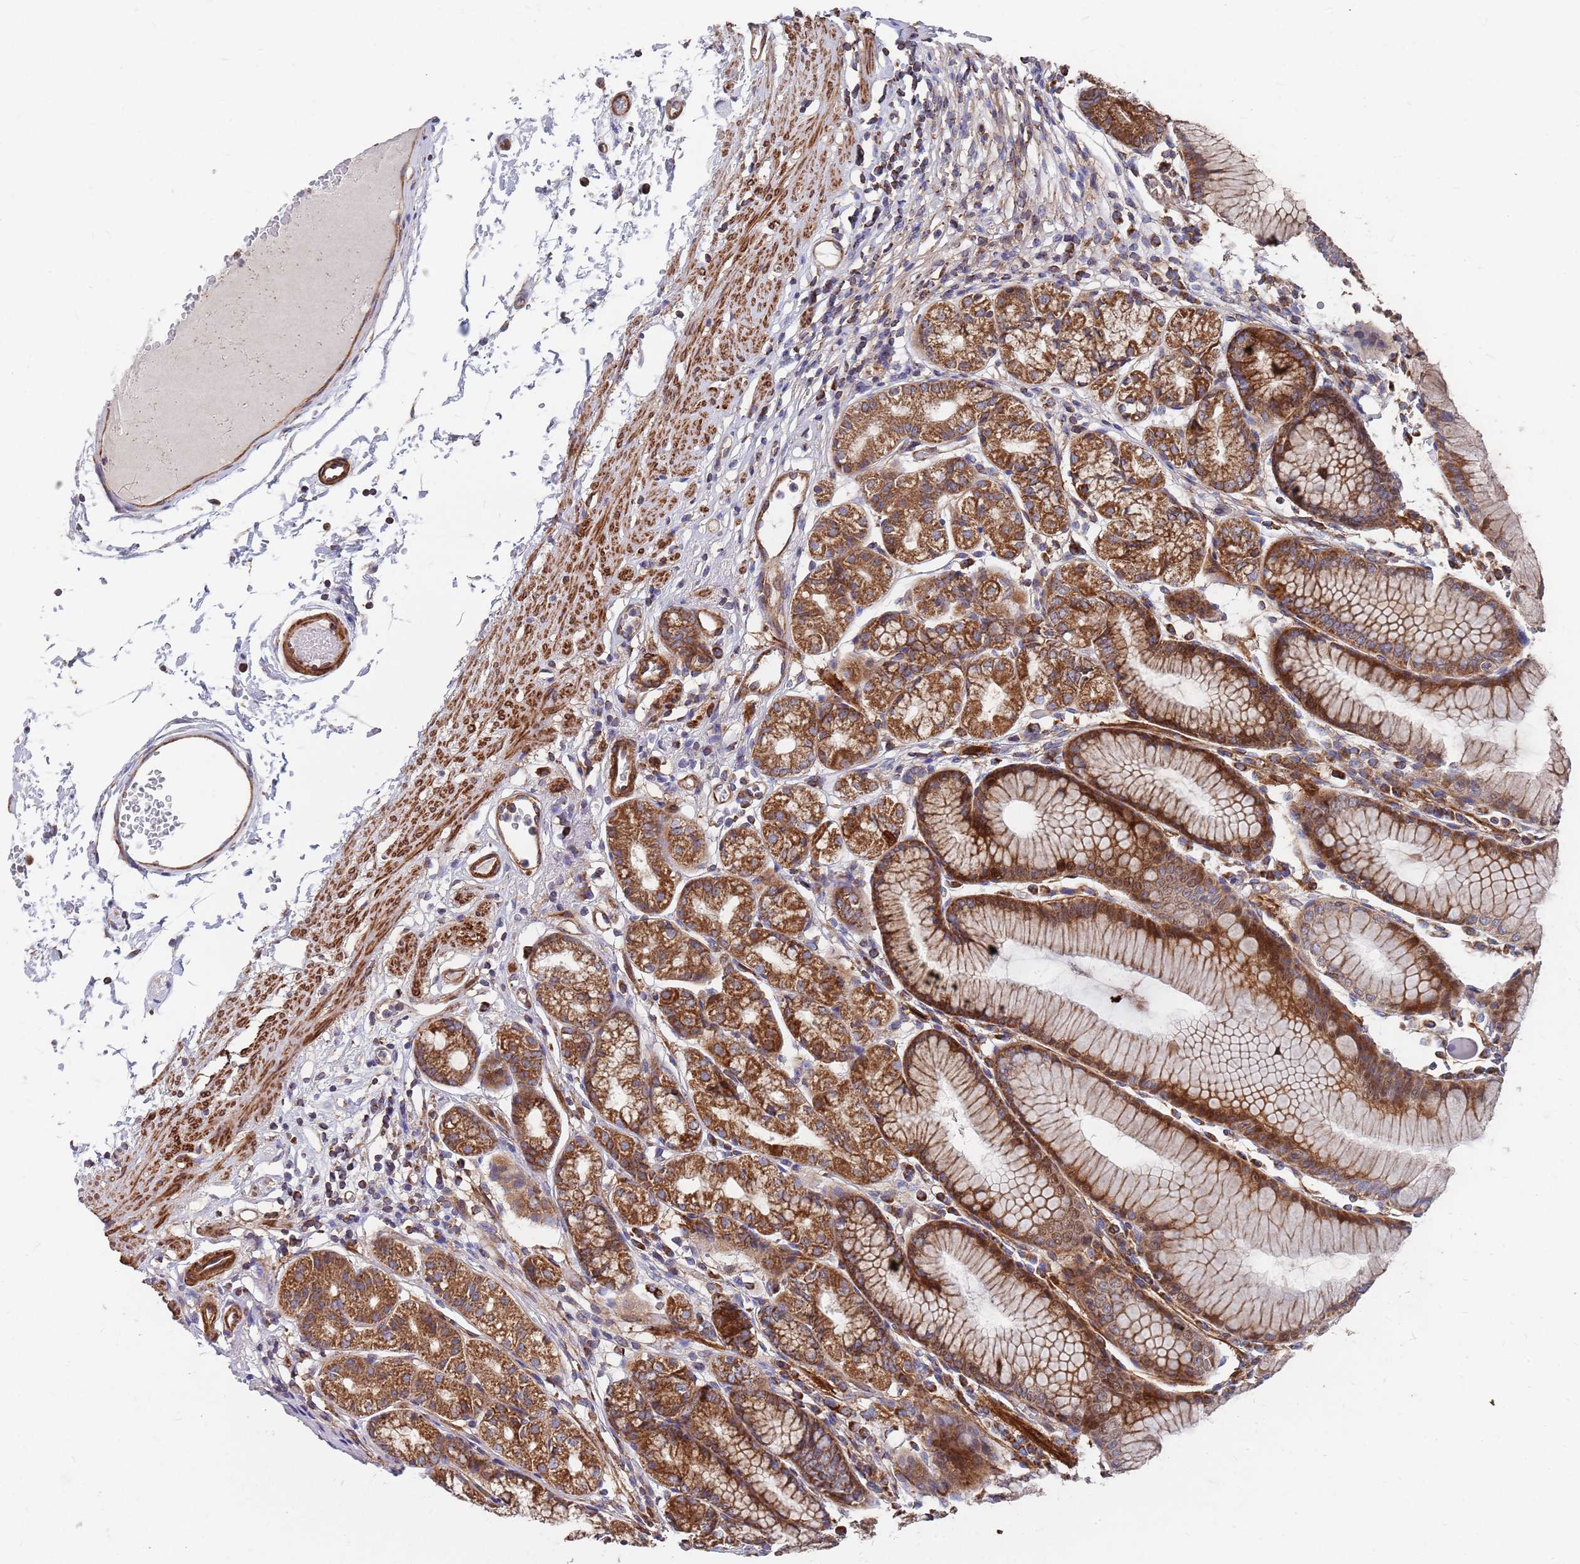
{"staining": {"intensity": "strong", "quantity": ">75%", "location": "cytoplasmic/membranous"}, "tissue": "stomach", "cell_type": "Glandular cells", "image_type": "normal", "snomed": [{"axis": "morphology", "description": "Normal tissue, NOS"}, {"axis": "topography", "description": "Stomach"}], "caption": "Protein expression analysis of normal human stomach reveals strong cytoplasmic/membranous positivity in approximately >75% of glandular cells. (IHC, brightfield microscopy, high magnification).", "gene": "WDFY3", "patient": {"sex": "female", "age": 57}}